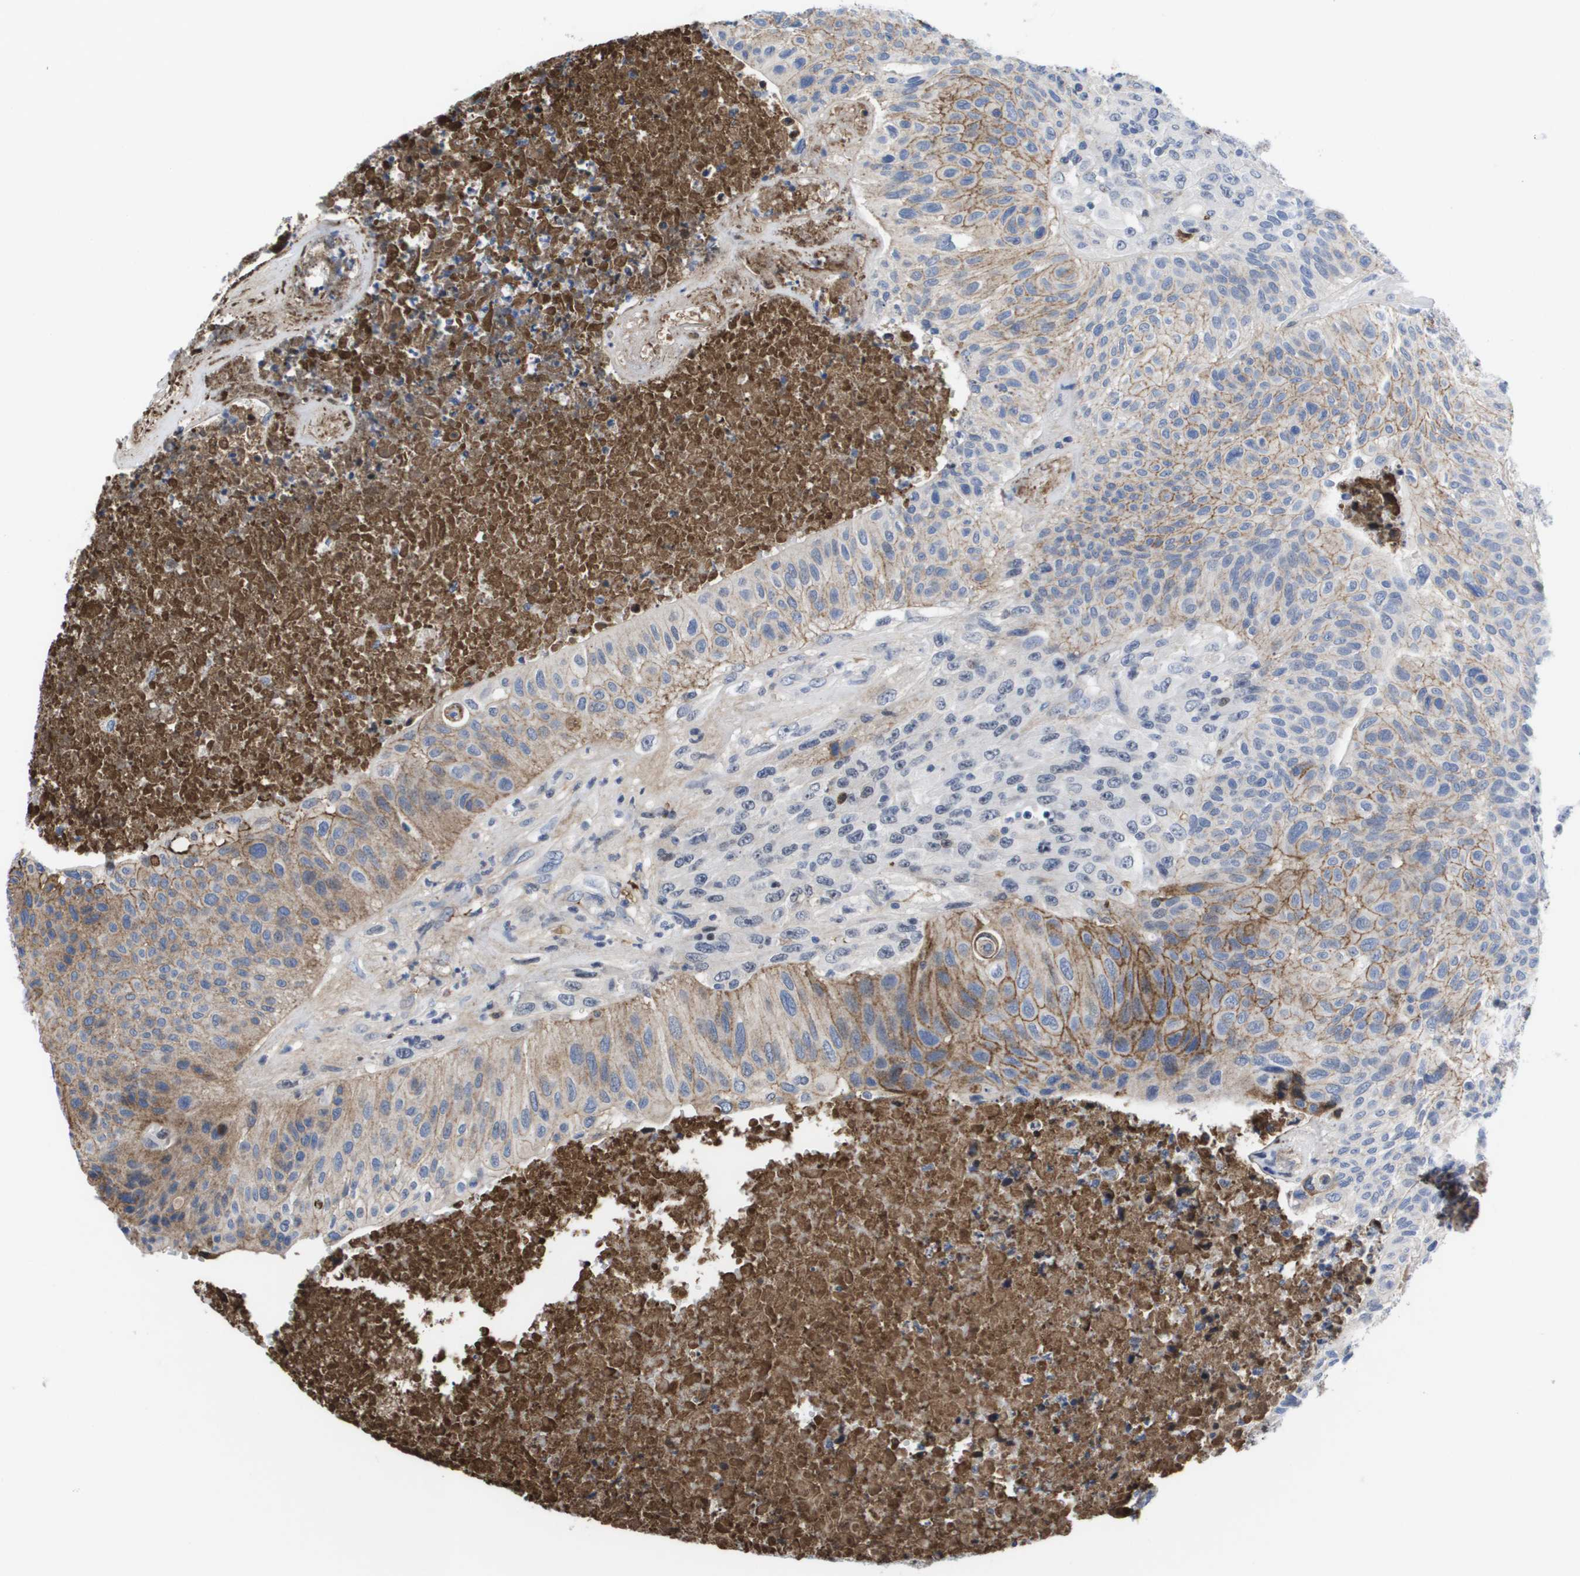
{"staining": {"intensity": "moderate", "quantity": "25%-75%", "location": "cytoplasmic/membranous"}, "tissue": "urothelial cancer", "cell_type": "Tumor cells", "image_type": "cancer", "snomed": [{"axis": "morphology", "description": "Urothelial carcinoma, High grade"}, {"axis": "topography", "description": "Urinary bladder"}], "caption": "Human urothelial carcinoma (high-grade) stained with a brown dye shows moderate cytoplasmic/membranous positive positivity in approximately 25%-75% of tumor cells.", "gene": "SERPINC1", "patient": {"sex": "male", "age": 66}}